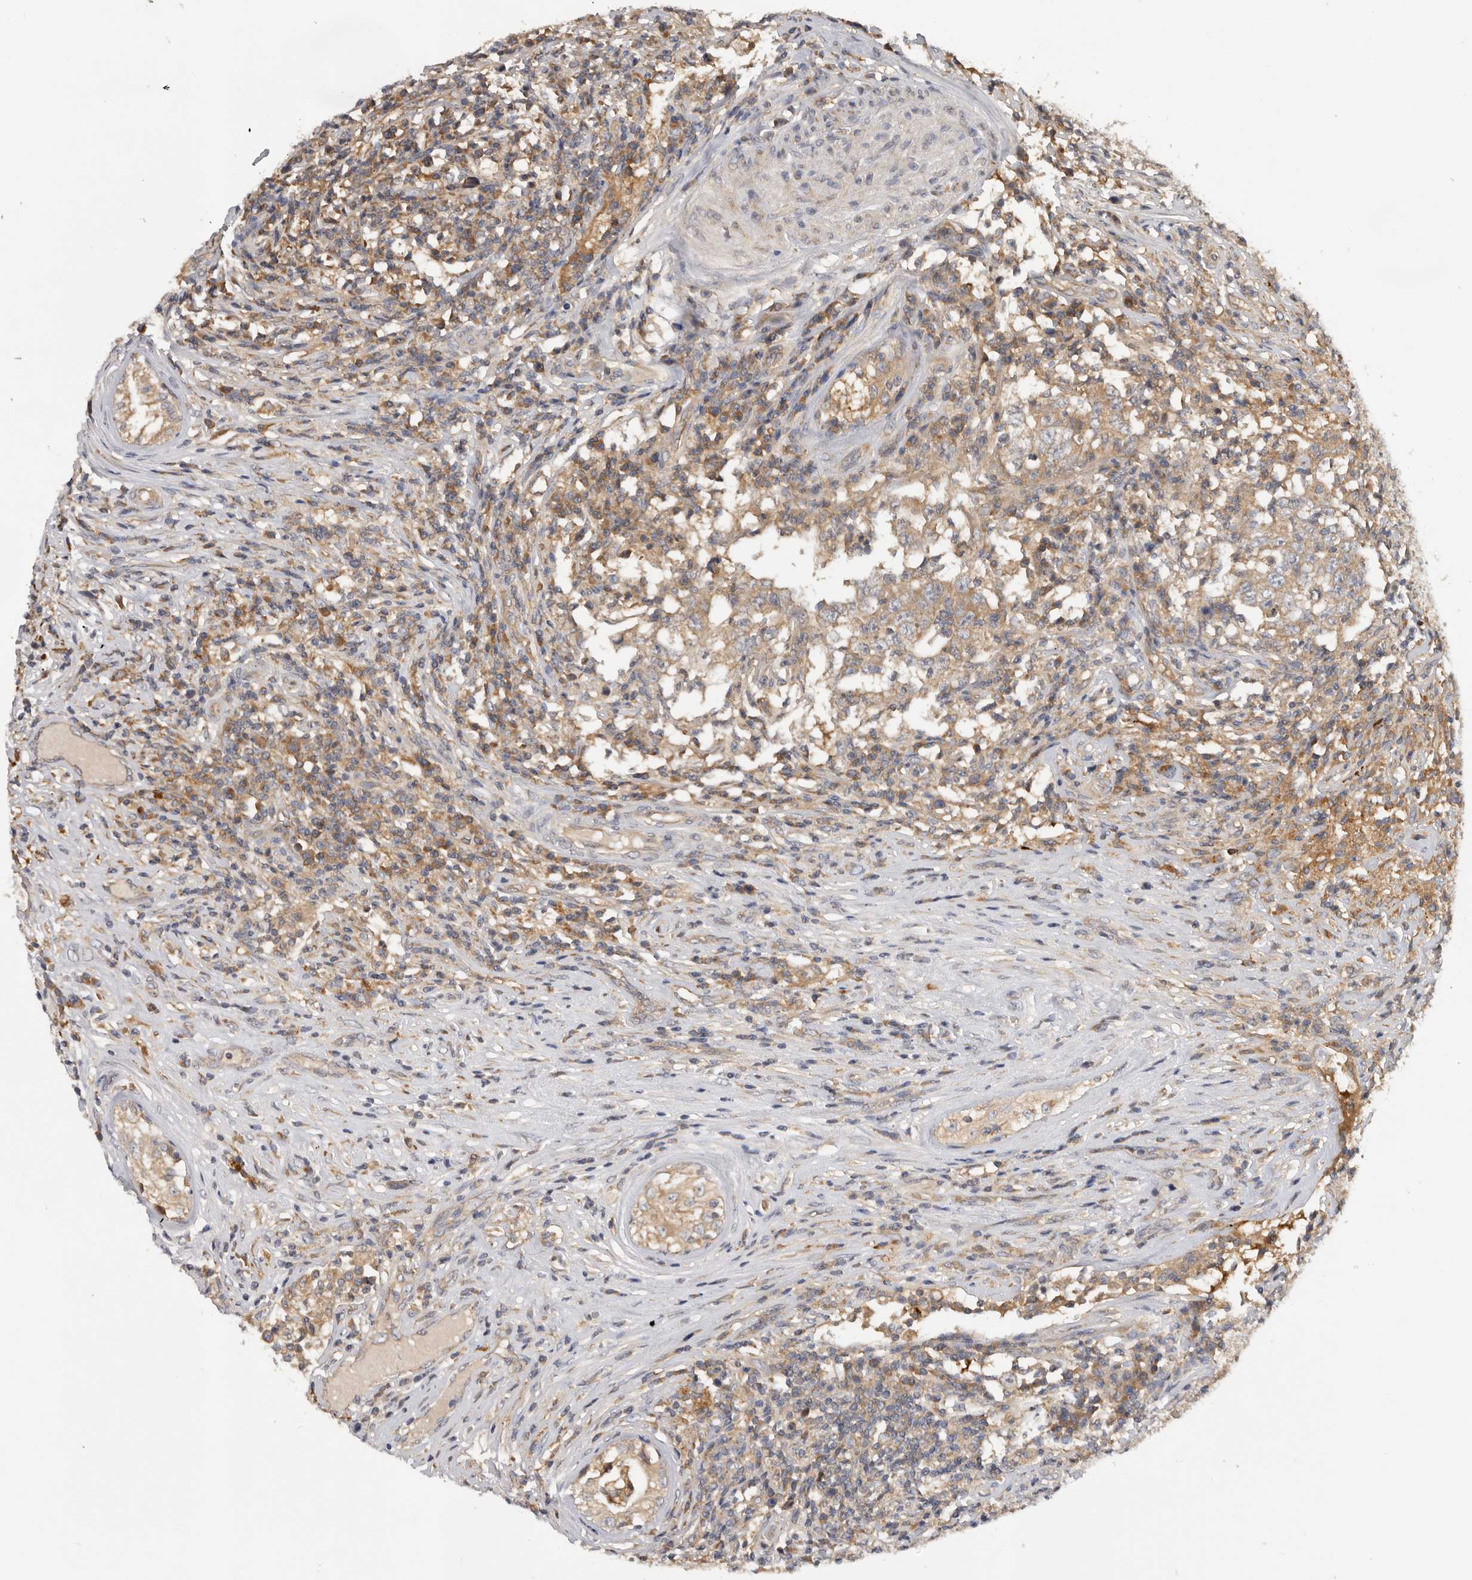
{"staining": {"intensity": "moderate", "quantity": ">75%", "location": "cytoplasmic/membranous"}, "tissue": "testis cancer", "cell_type": "Tumor cells", "image_type": "cancer", "snomed": [{"axis": "morphology", "description": "Carcinoma, Embryonal, NOS"}, {"axis": "topography", "description": "Testis"}], "caption": "Immunohistochemistry micrograph of neoplastic tissue: embryonal carcinoma (testis) stained using IHC displays medium levels of moderate protein expression localized specifically in the cytoplasmic/membranous of tumor cells, appearing as a cytoplasmic/membranous brown color.", "gene": "PPP1R42", "patient": {"sex": "male", "age": 26}}